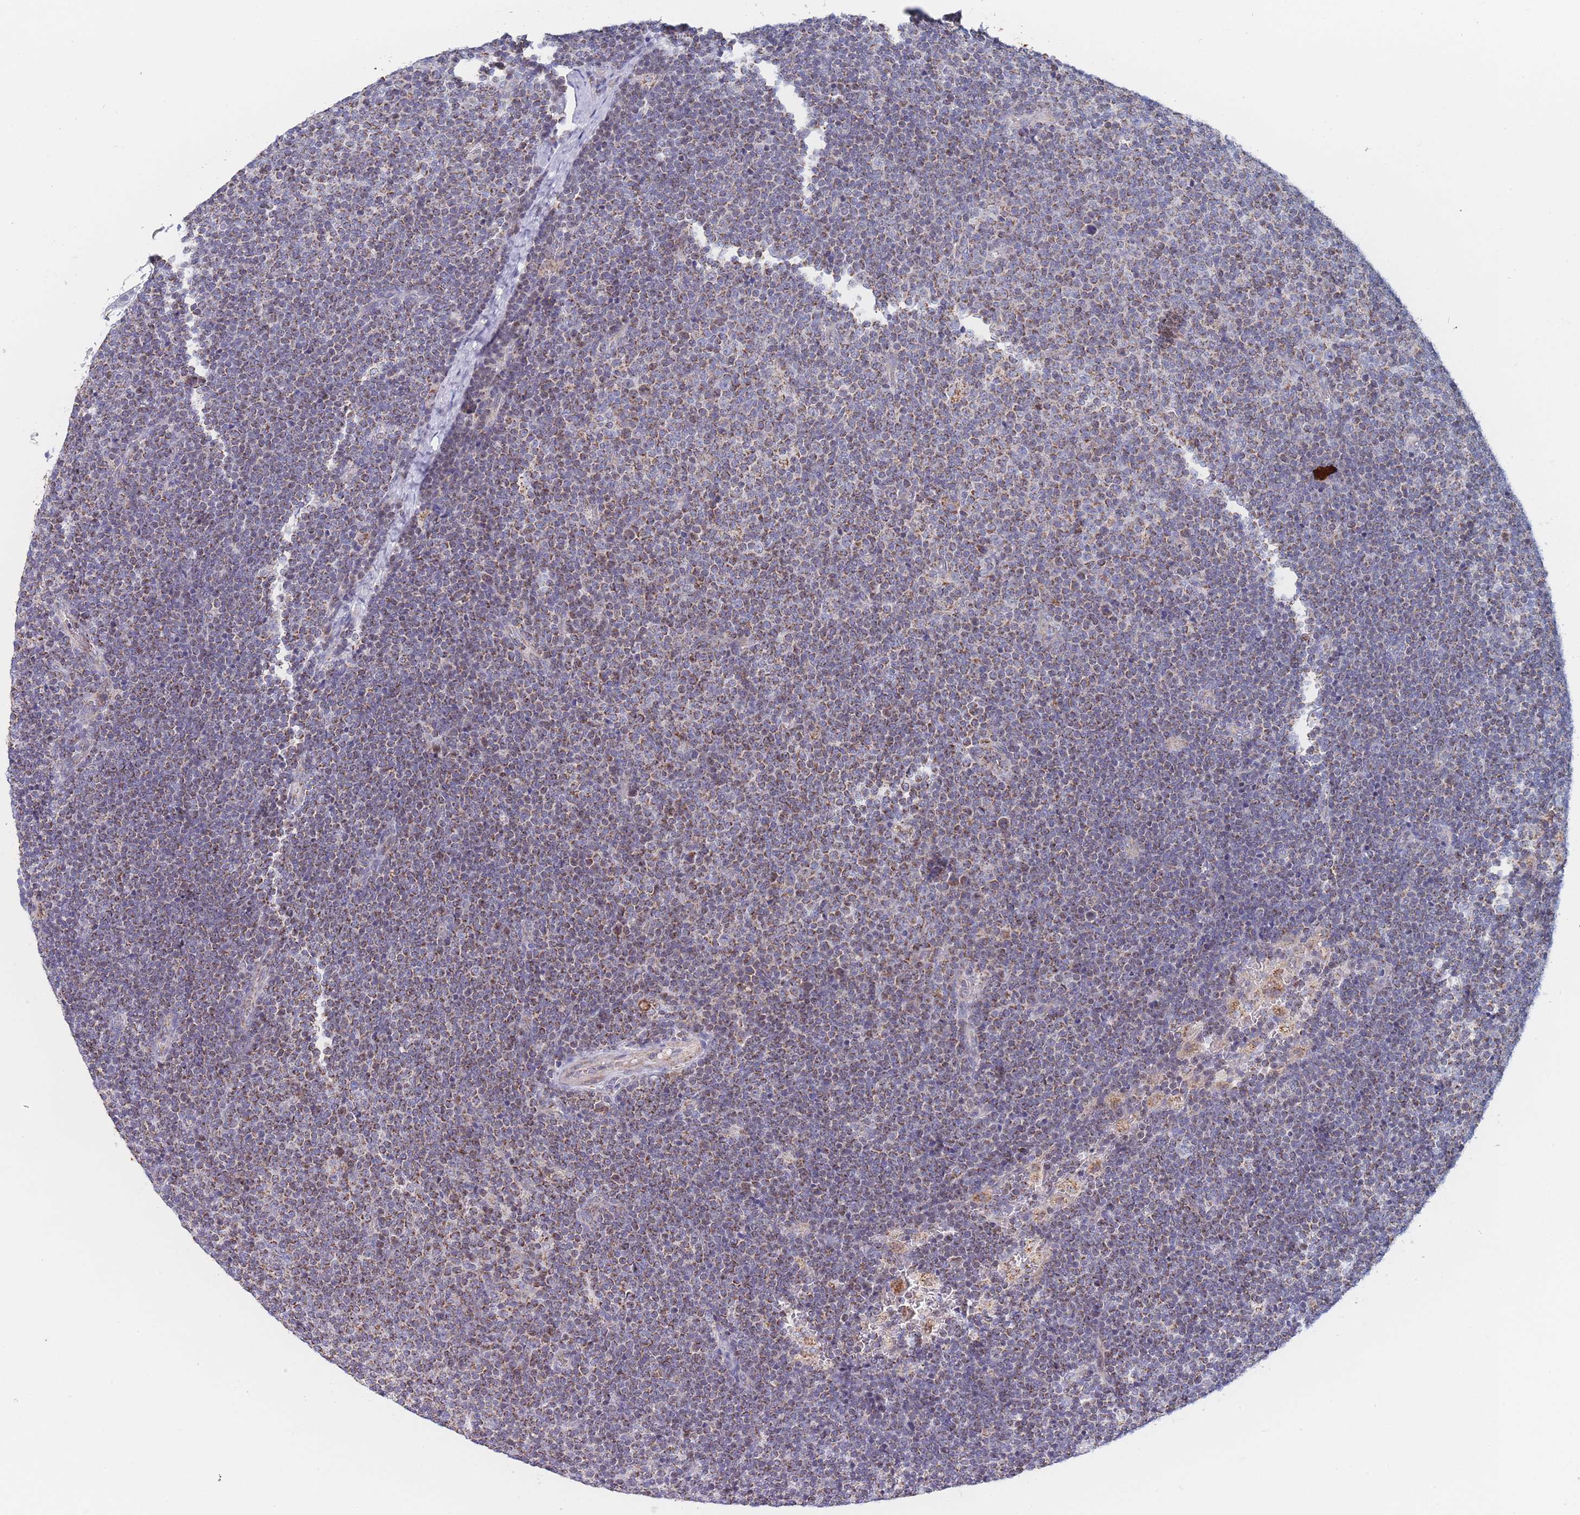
{"staining": {"intensity": "moderate", "quantity": "25%-75%", "location": "cytoplasmic/membranous"}, "tissue": "lymphoma", "cell_type": "Tumor cells", "image_type": "cancer", "snomed": [{"axis": "morphology", "description": "Malignant lymphoma, non-Hodgkin's type, Low grade"}, {"axis": "topography", "description": "Lymph node"}], "caption": "Tumor cells demonstrate medium levels of moderate cytoplasmic/membranous staining in about 25%-75% of cells in human low-grade malignant lymphoma, non-Hodgkin's type.", "gene": "IKZF4", "patient": {"sex": "male", "age": 48}}